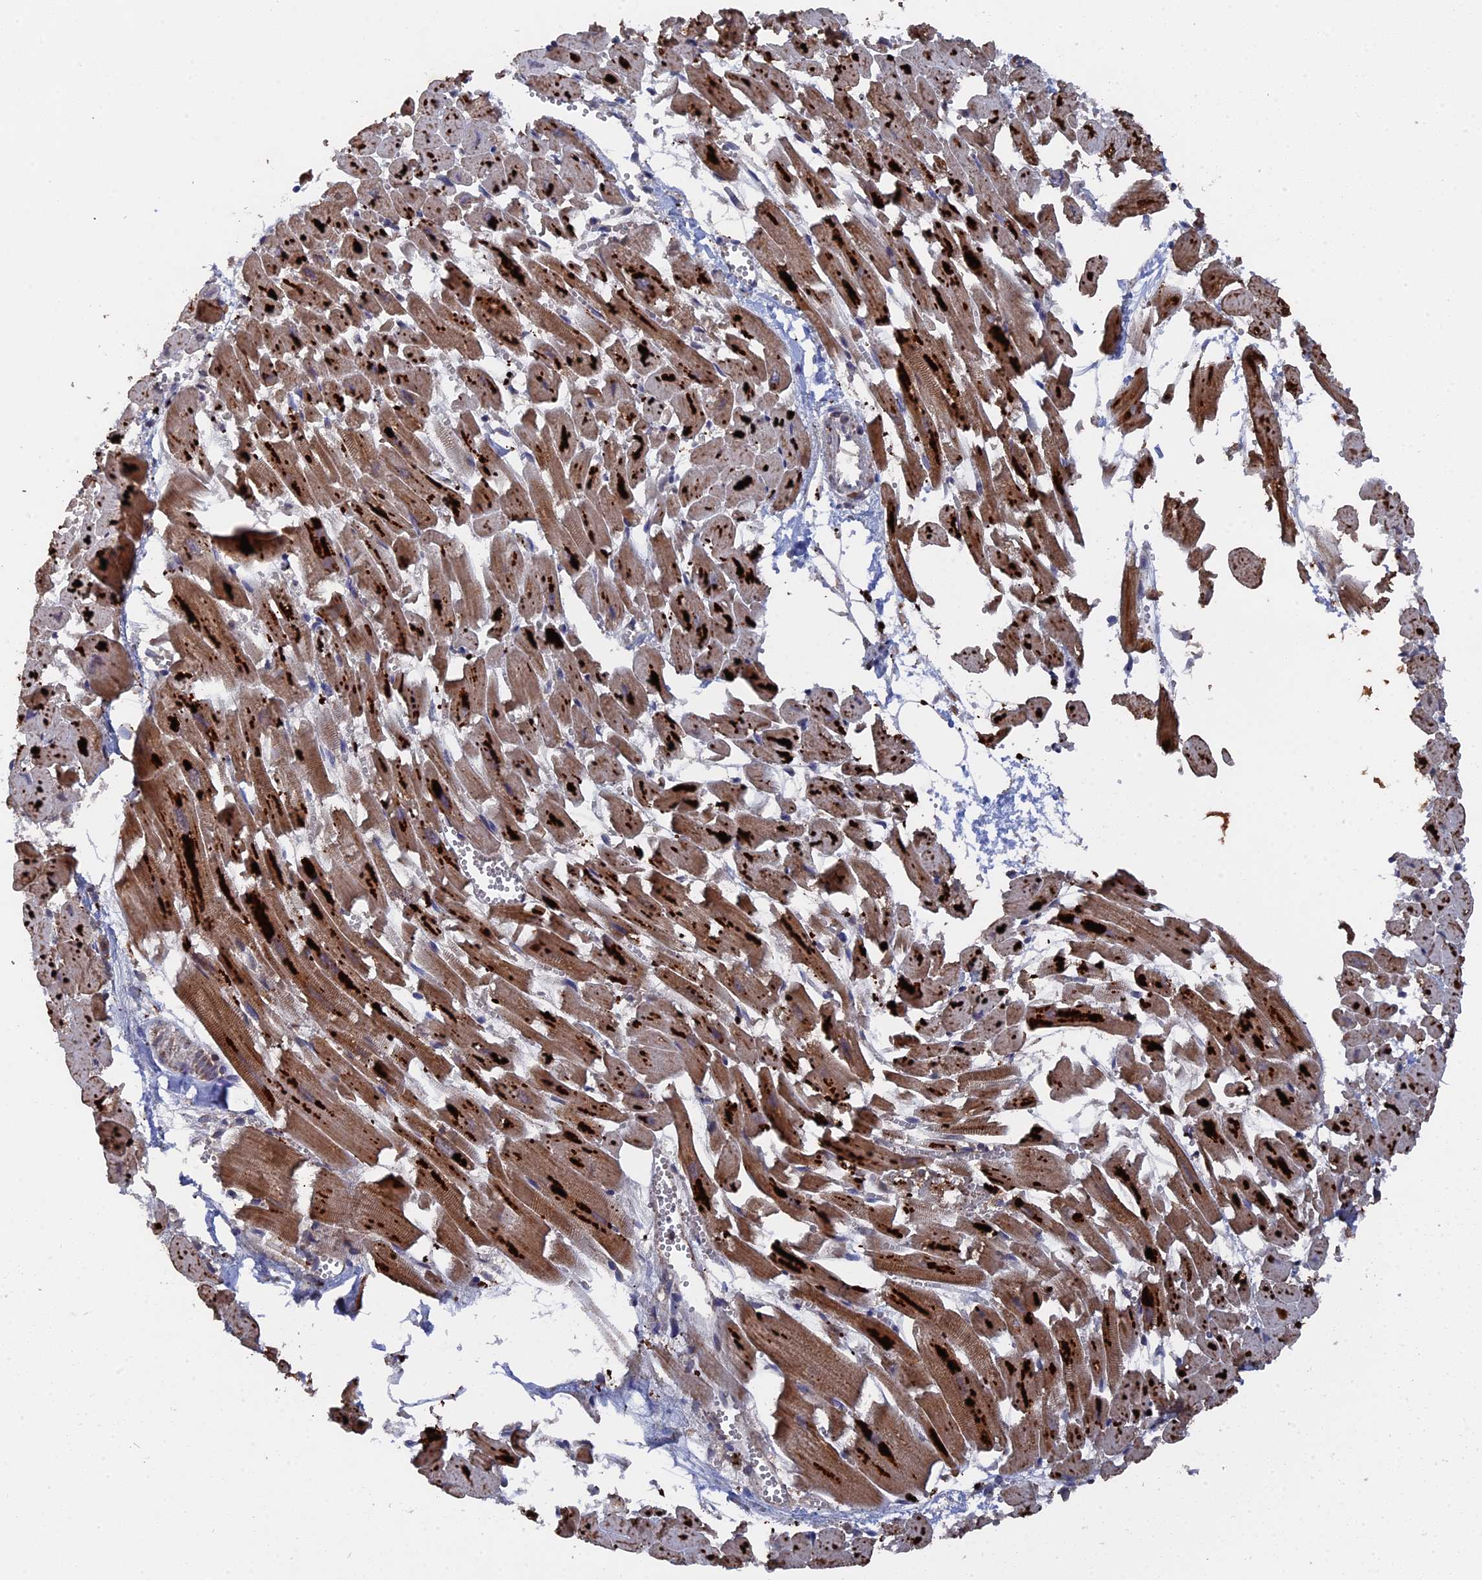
{"staining": {"intensity": "strong", "quantity": ">75%", "location": "cytoplasmic/membranous"}, "tissue": "heart muscle", "cell_type": "Cardiomyocytes", "image_type": "normal", "snomed": [{"axis": "morphology", "description": "Normal tissue, NOS"}, {"axis": "topography", "description": "Heart"}], "caption": "The histopathology image reveals immunohistochemical staining of unremarkable heart muscle. There is strong cytoplasmic/membranous positivity is present in about >75% of cardiomyocytes.", "gene": "CEACAM21", "patient": {"sex": "female", "age": 64}}